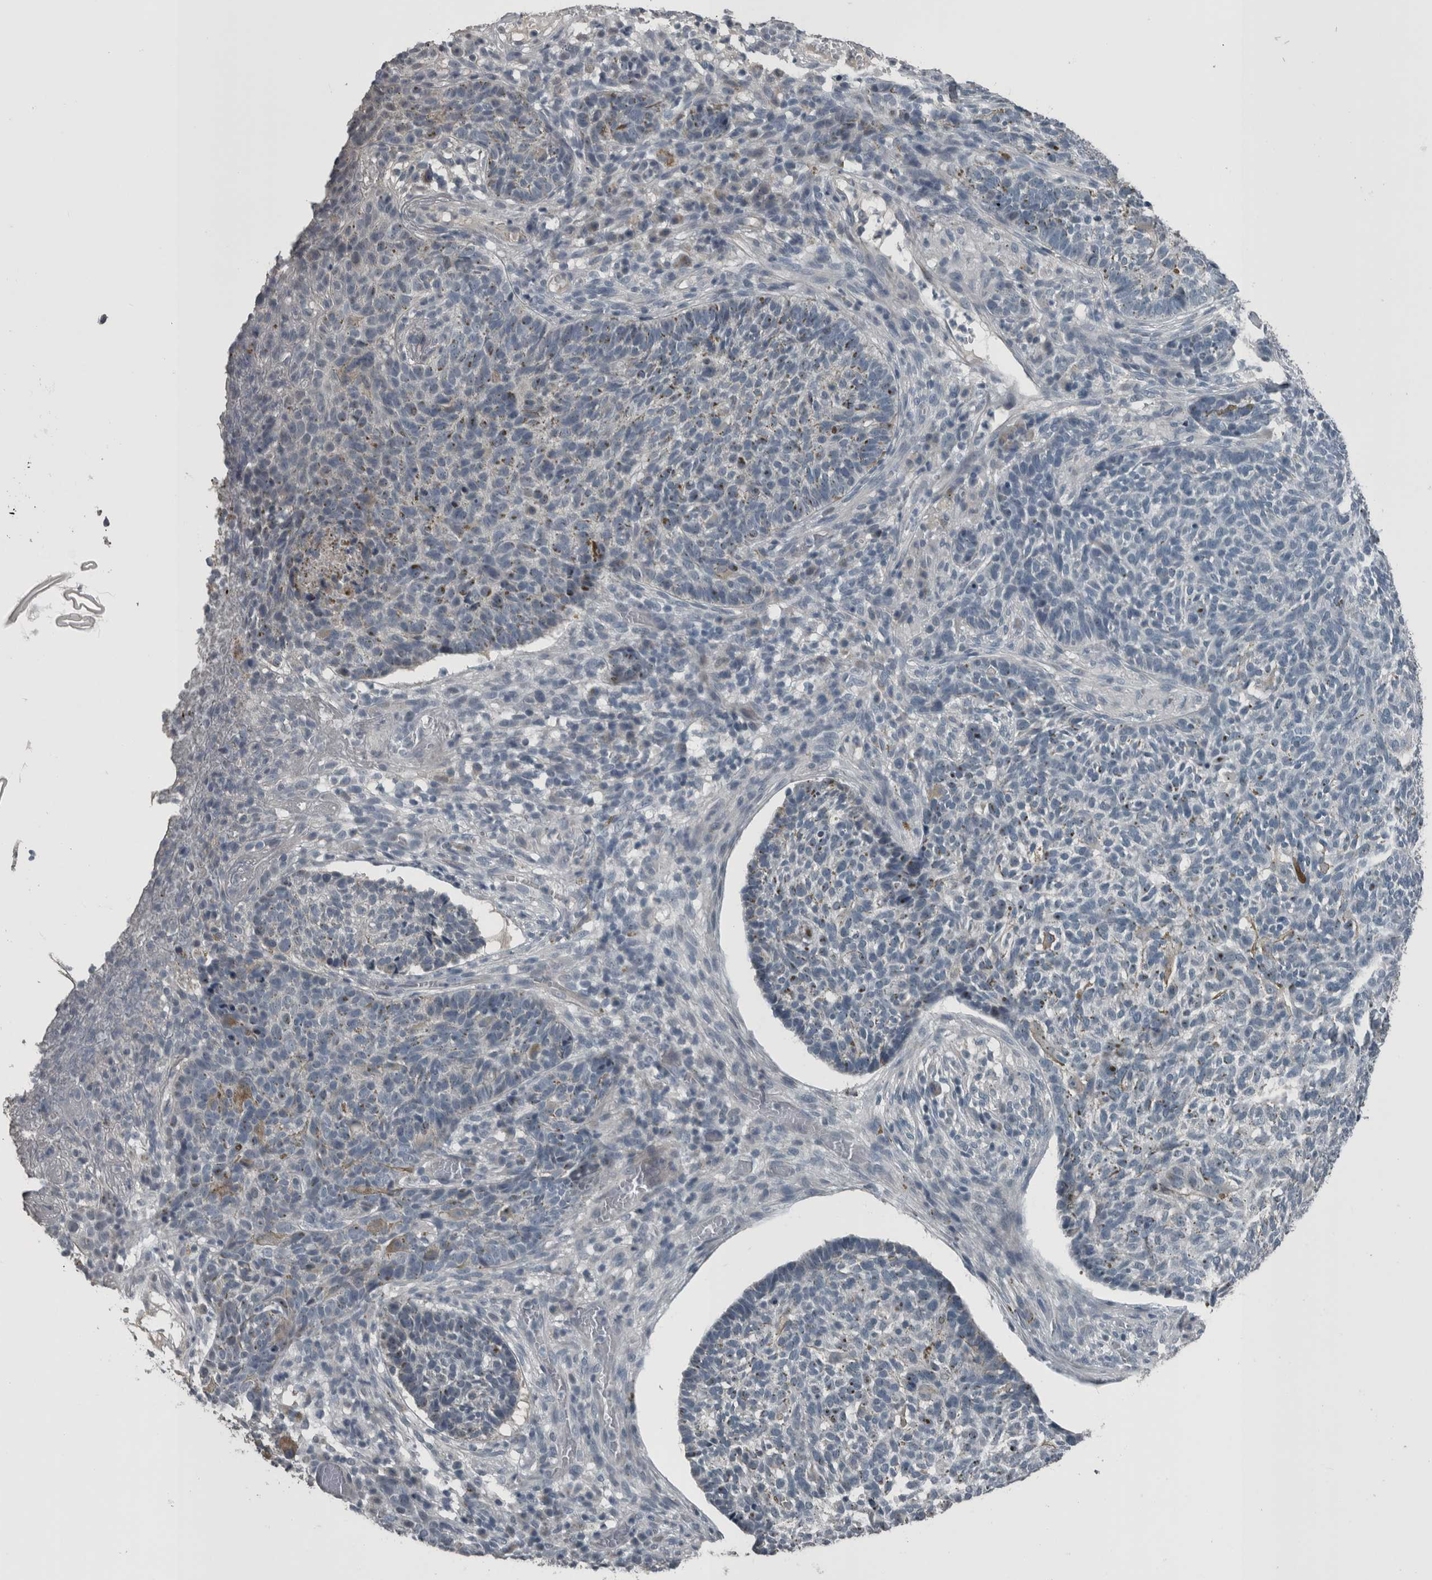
{"staining": {"intensity": "moderate", "quantity": "<25%", "location": "cytoplasmic/membranous"}, "tissue": "skin cancer", "cell_type": "Tumor cells", "image_type": "cancer", "snomed": [{"axis": "morphology", "description": "Basal cell carcinoma"}, {"axis": "topography", "description": "Skin"}], "caption": "The micrograph displays a brown stain indicating the presence of a protein in the cytoplasmic/membranous of tumor cells in skin basal cell carcinoma.", "gene": "KRT20", "patient": {"sex": "male", "age": 85}}